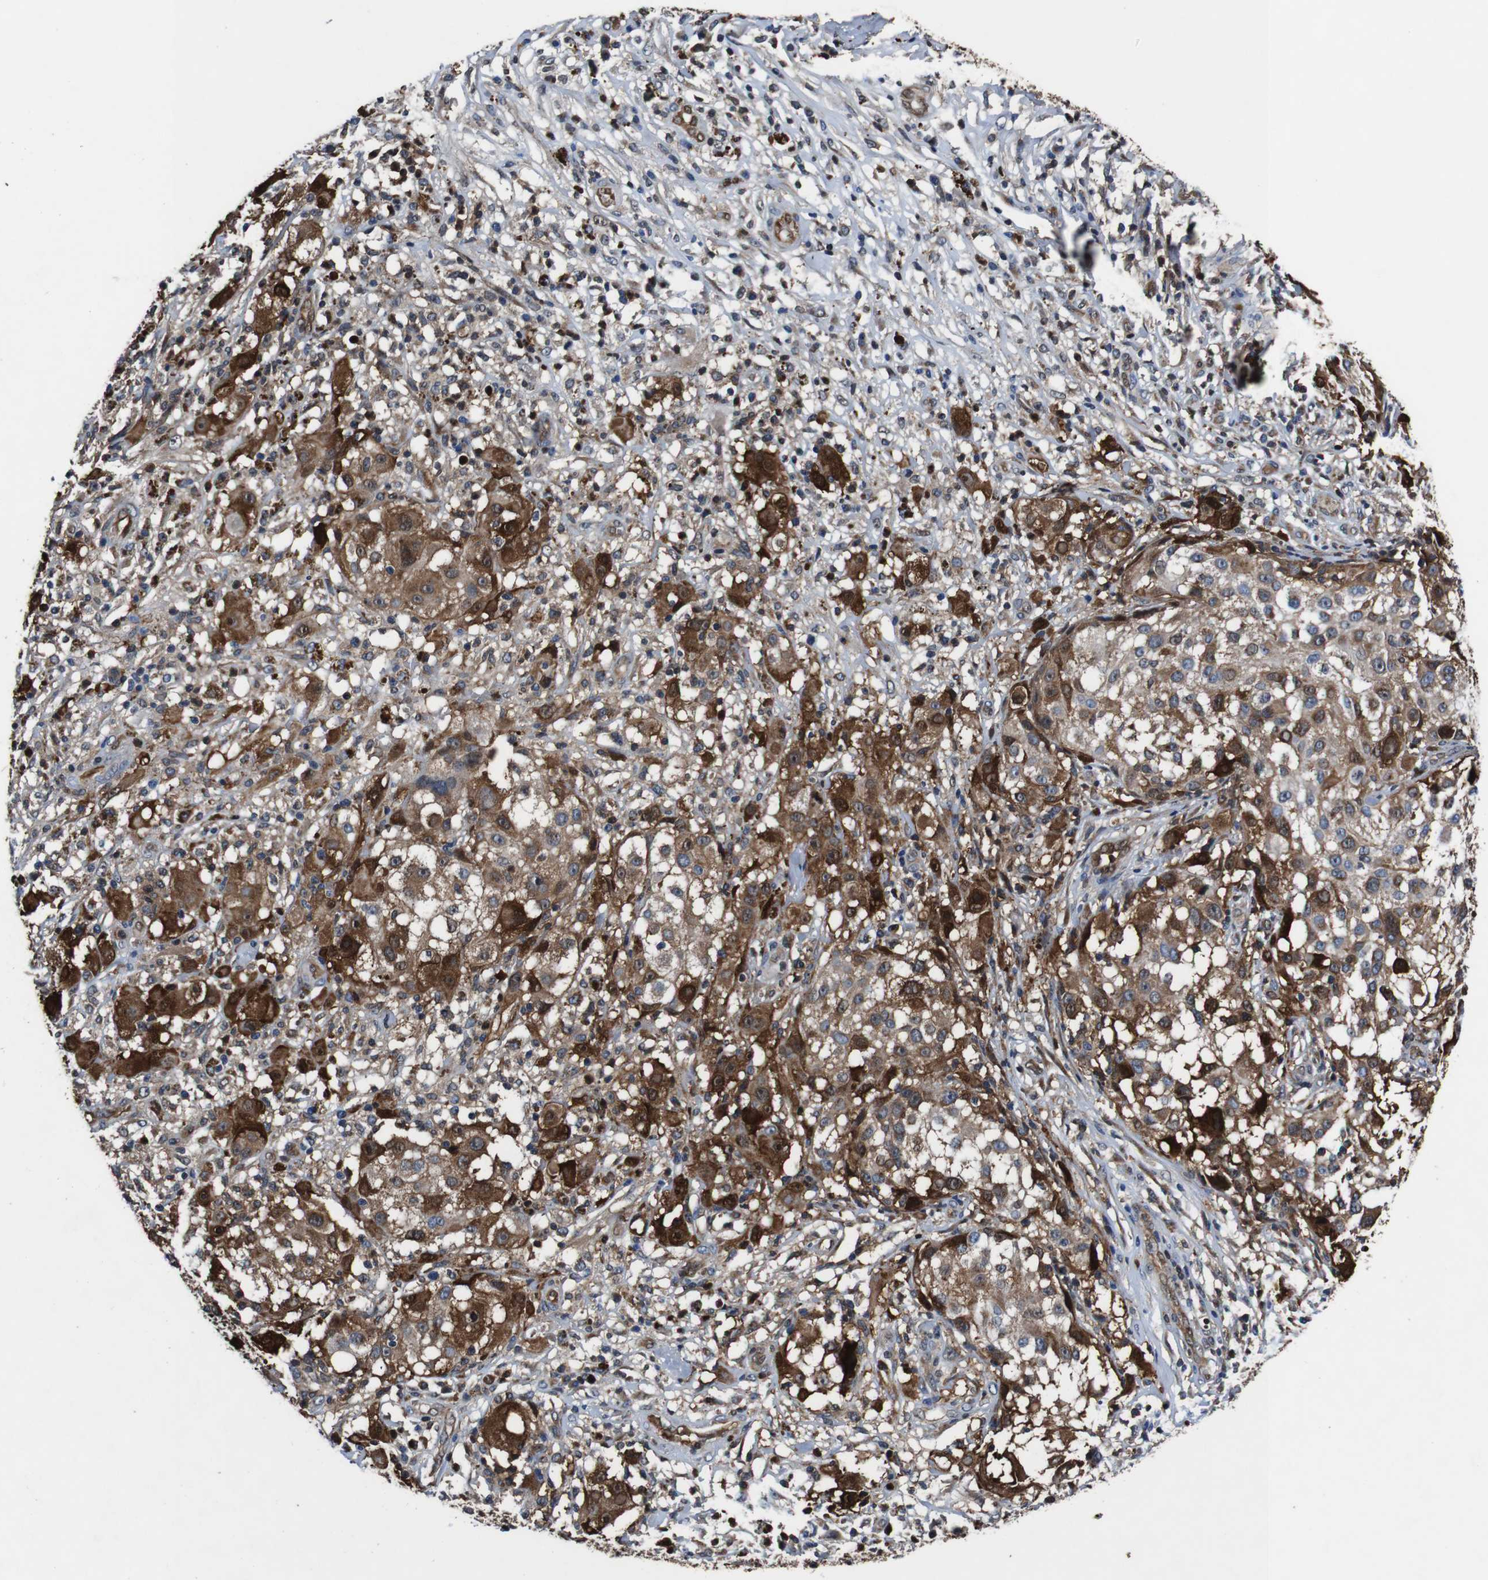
{"staining": {"intensity": "strong", "quantity": "25%-75%", "location": "cytoplasmic/membranous,nuclear"}, "tissue": "melanoma", "cell_type": "Tumor cells", "image_type": "cancer", "snomed": [{"axis": "morphology", "description": "Necrosis, NOS"}, {"axis": "morphology", "description": "Malignant melanoma, NOS"}, {"axis": "topography", "description": "Skin"}], "caption": "DAB (3,3'-diaminobenzidine) immunohistochemical staining of malignant melanoma displays strong cytoplasmic/membranous and nuclear protein expression in about 25%-75% of tumor cells.", "gene": "ANXA1", "patient": {"sex": "female", "age": 87}}